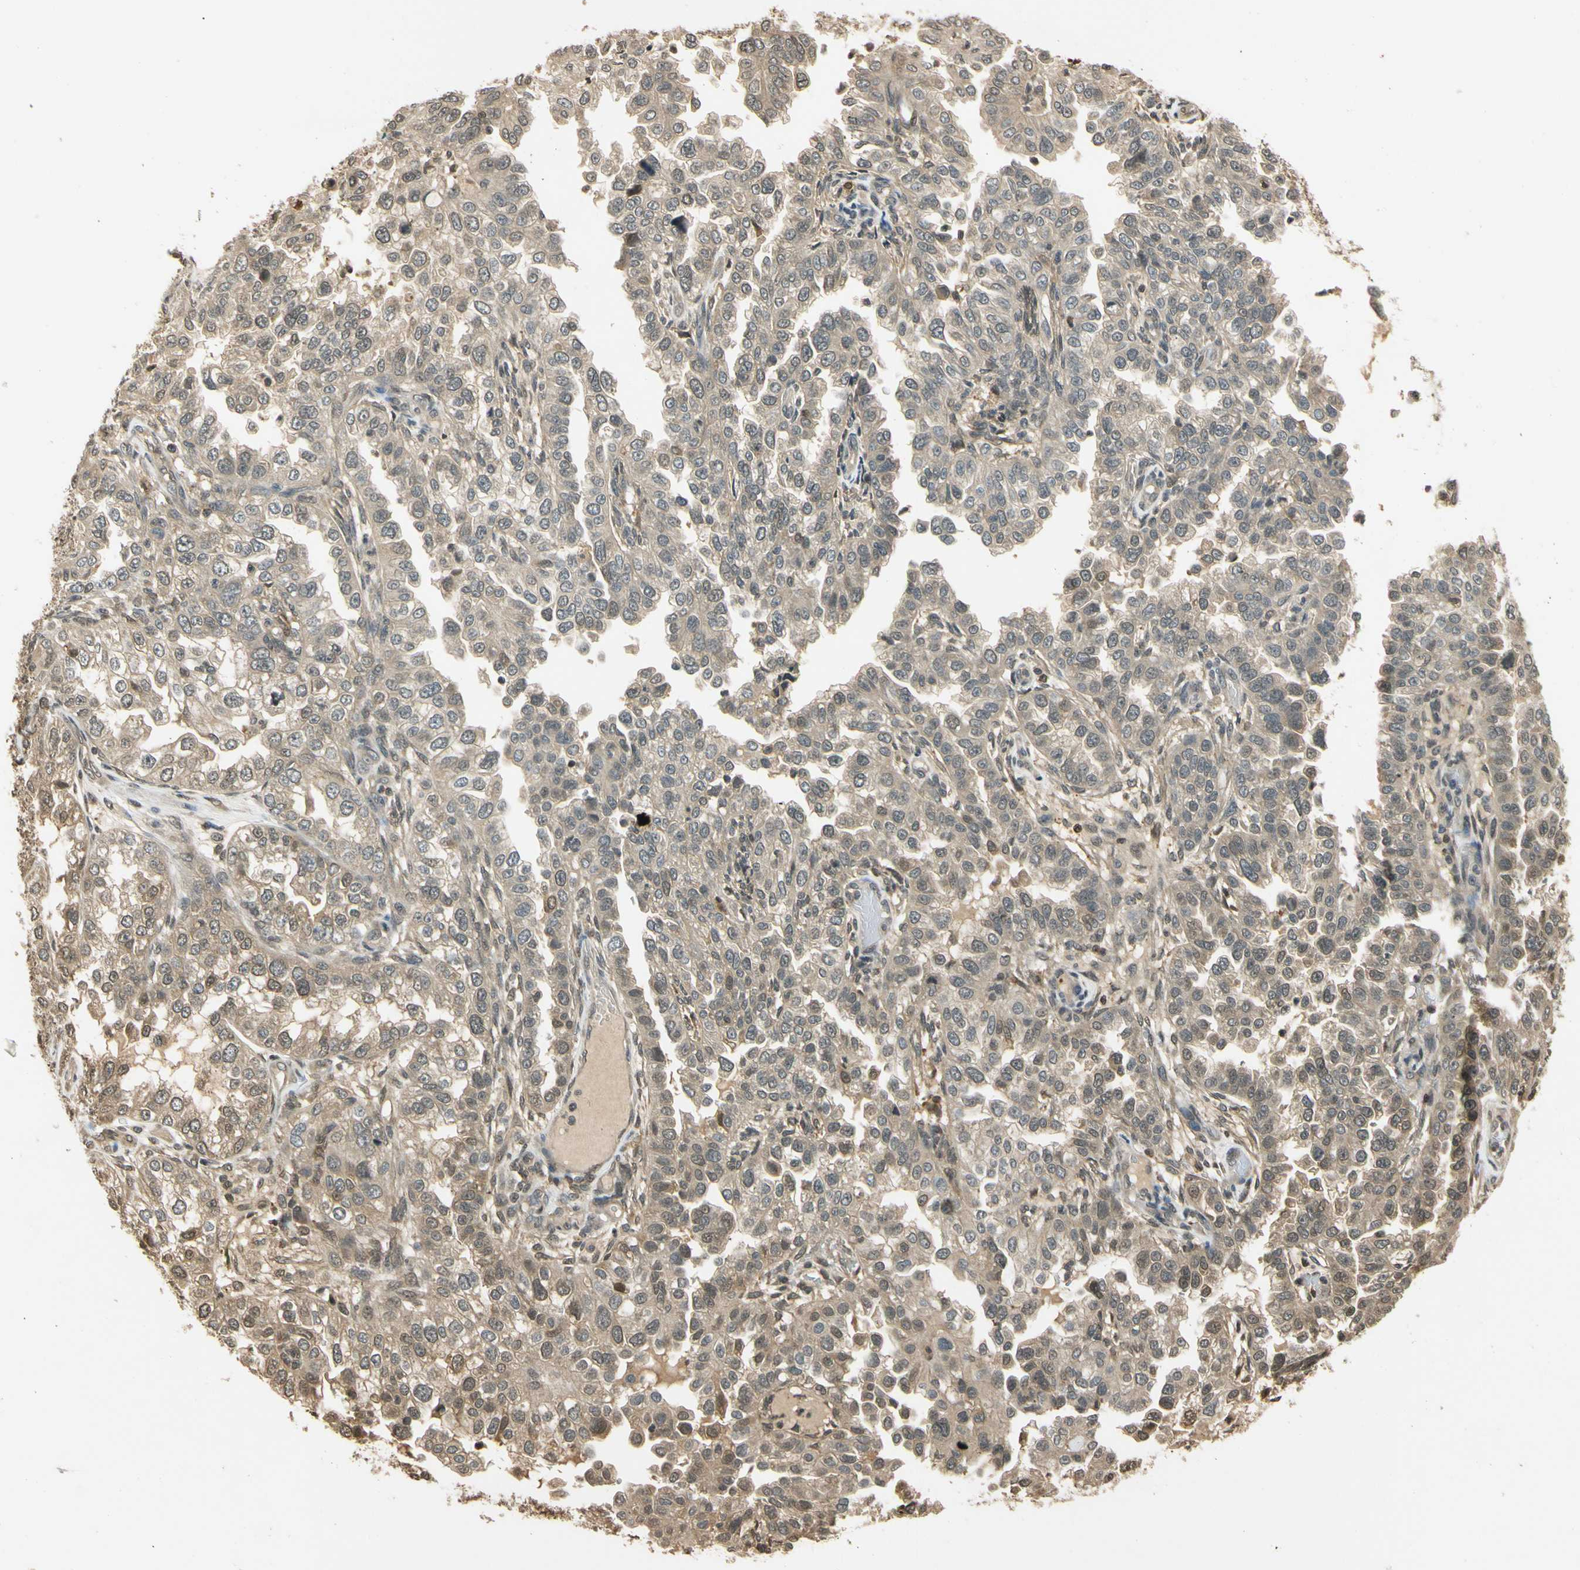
{"staining": {"intensity": "weak", "quantity": ">75%", "location": "cytoplasmic/membranous"}, "tissue": "endometrial cancer", "cell_type": "Tumor cells", "image_type": "cancer", "snomed": [{"axis": "morphology", "description": "Adenocarcinoma, NOS"}, {"axis": "topography", "description": "Endometrium"}], "caption": "Tumor cells show low levels of weak cytoplasmic/membranous expression in approximately >75% of cells in human endometrial cancer (adenocarcinoma). (IHC, brightfield microscopy, high magnification).", "gene": "SOD1", "patient": {"sex": "female", "age": 85}}